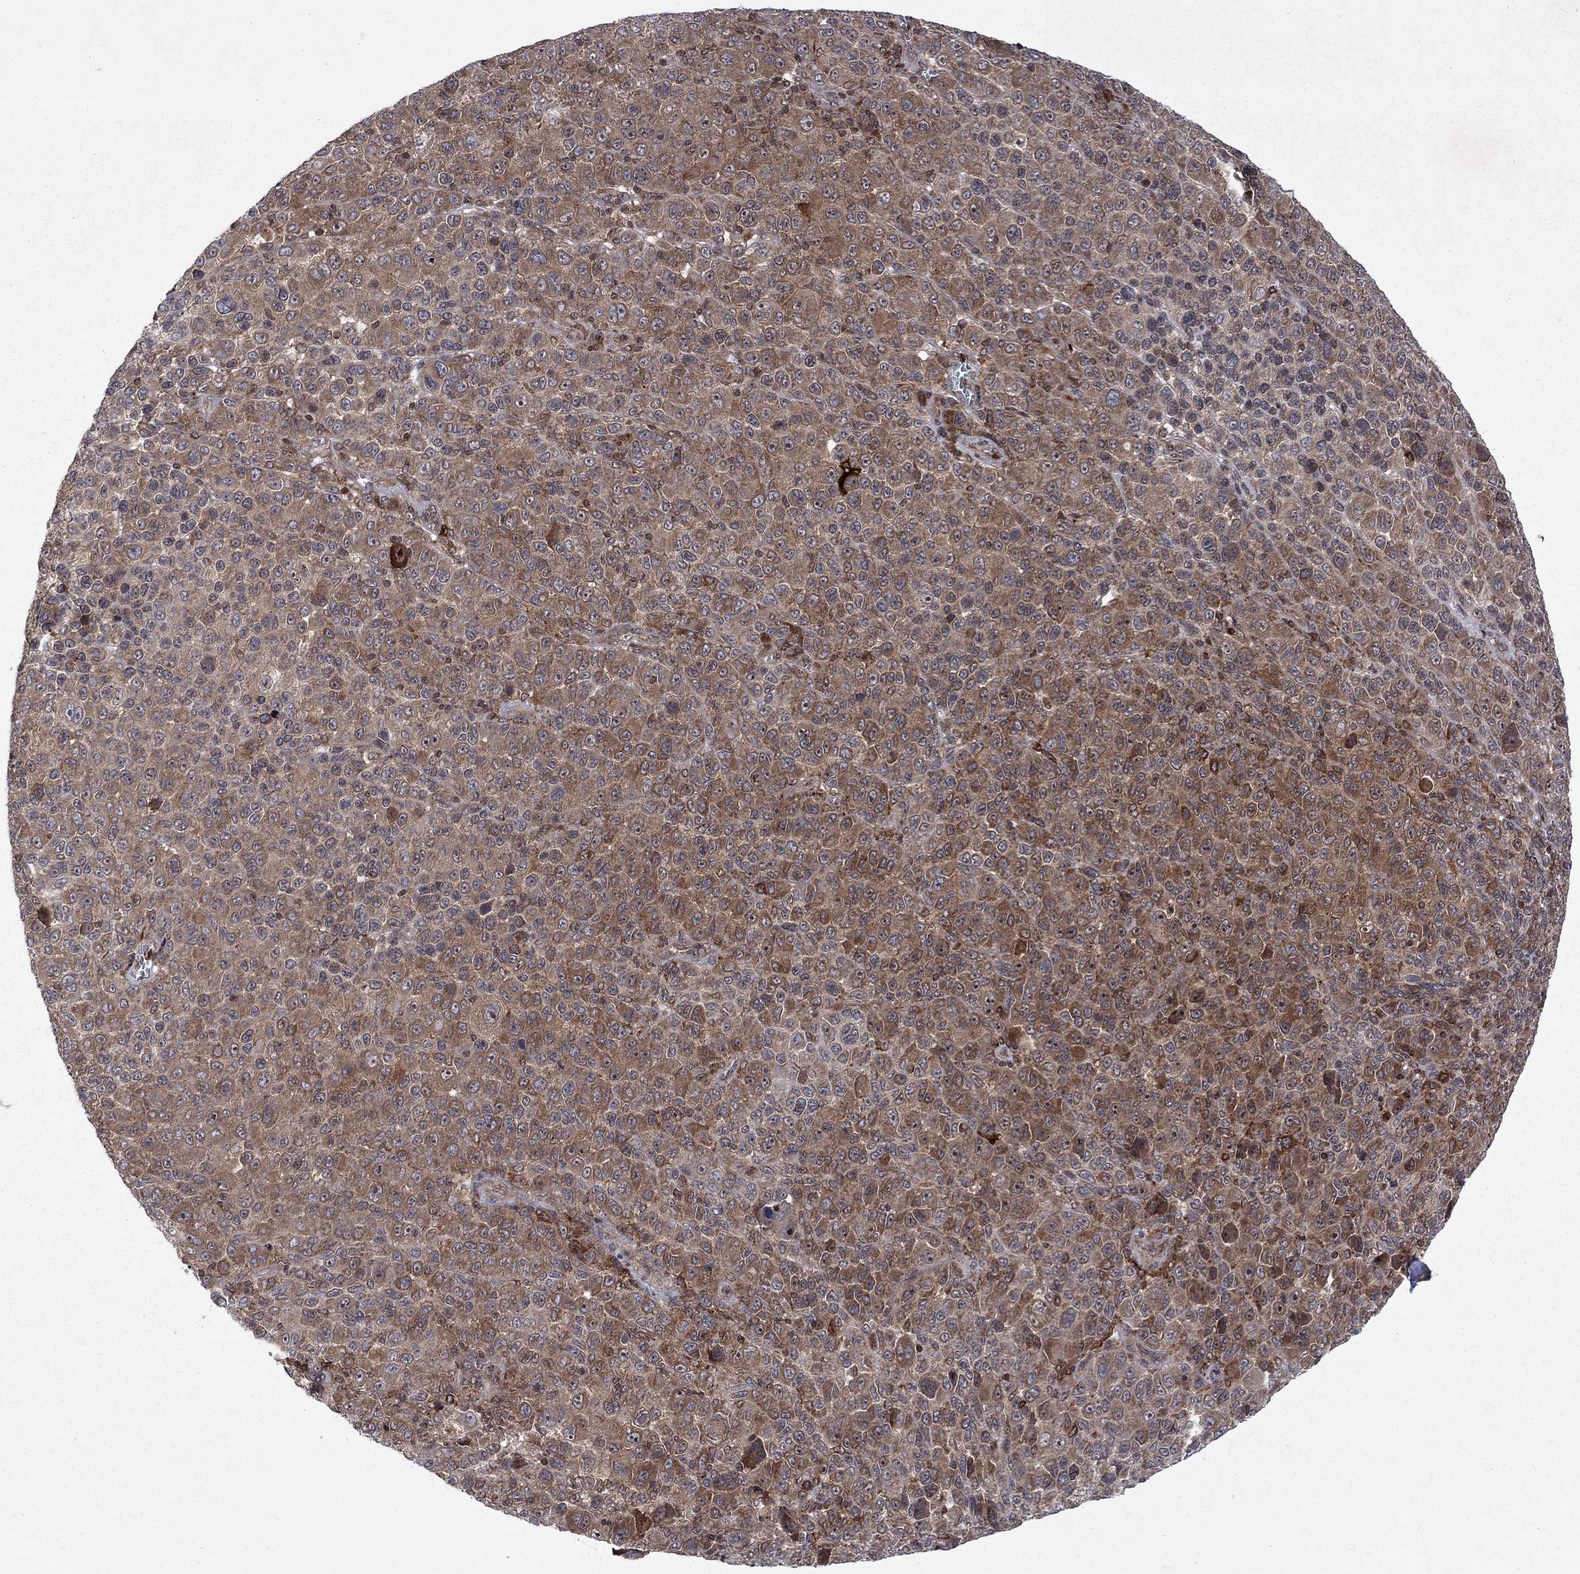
{"staining": {"intensity": "moderate", "quantity": ">75%", "location": "cytoplasmic/membranous"}, "tissue": "melanoma", "cell_type": "Tumor cells", "image_type": "cancer", "snomed": [{"axis": "morphology", "description": "Malignant melanoma, NOS"}, {"axis": "topography", "description": "Skin"}], "caption": "This is an image of immunohistochemistry (IHC) staining of melanoma, which shows moderate expression in the cytoplasmic/membranous of tumor cells.", "gene": "TMEM33", "patient": {"sex": "female", "age": 57}}